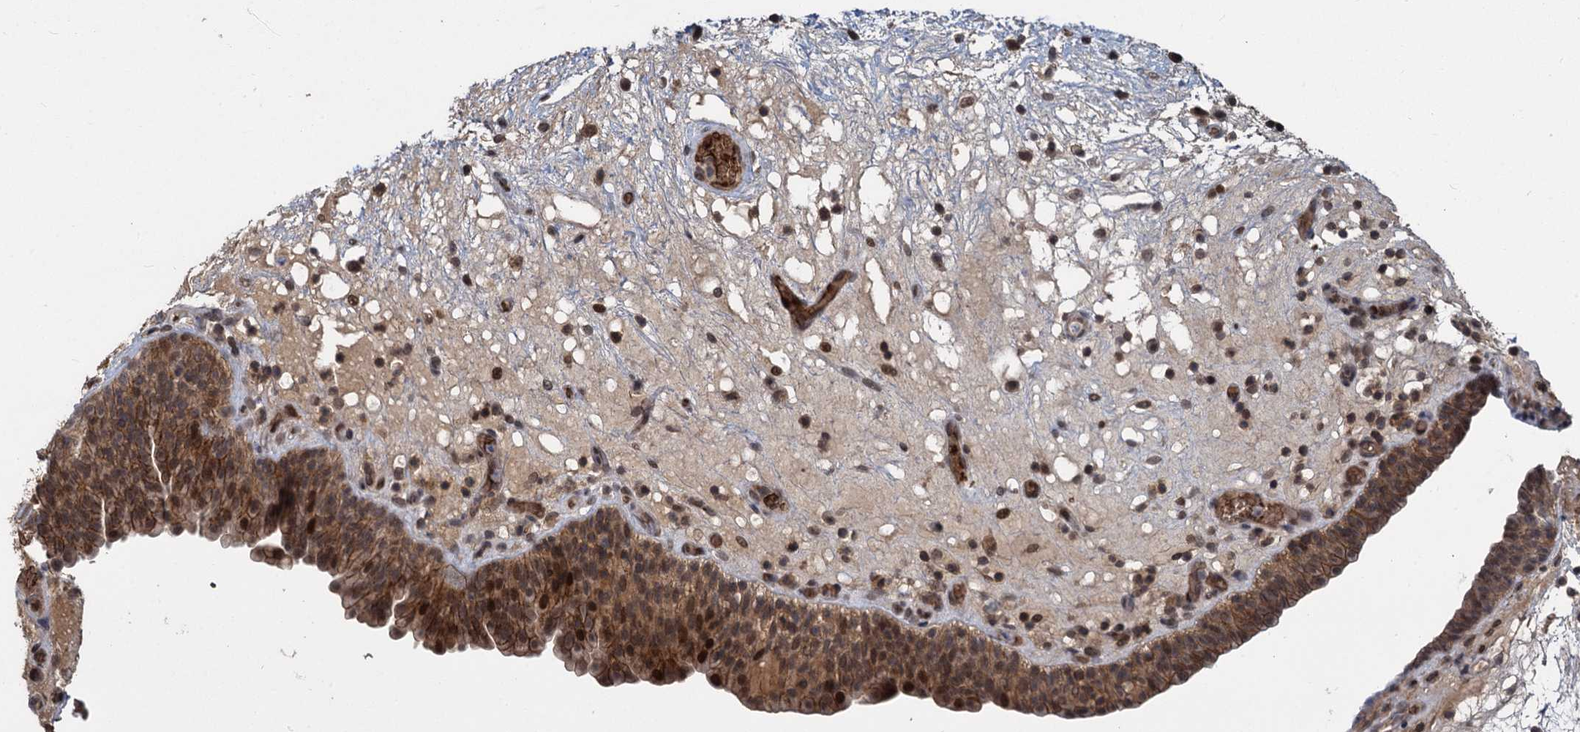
{"staining": {"intensity": "moderate", "quantity": ">75%", "location": "cytoplasmic/membranous,nuclear"}, "tissue": "urinary bladder", "cell_type": "Urothelial cells", "image_type": "normal", "snomed": [{"axis": "morphology", "description": "Normal tissue, NOS"}, {"axis": "topography", "description": "Urinary bladder"}], "caption": "Immunohistochemical staining of unremarkable urinary bladder displays >75% levels of moderate cytoplasmic/membranous,nuclear protein positivity in approximately >75% of urothelial cells.", "gene": "FANCI", "patient": {"sex": "male", "age": 71}}